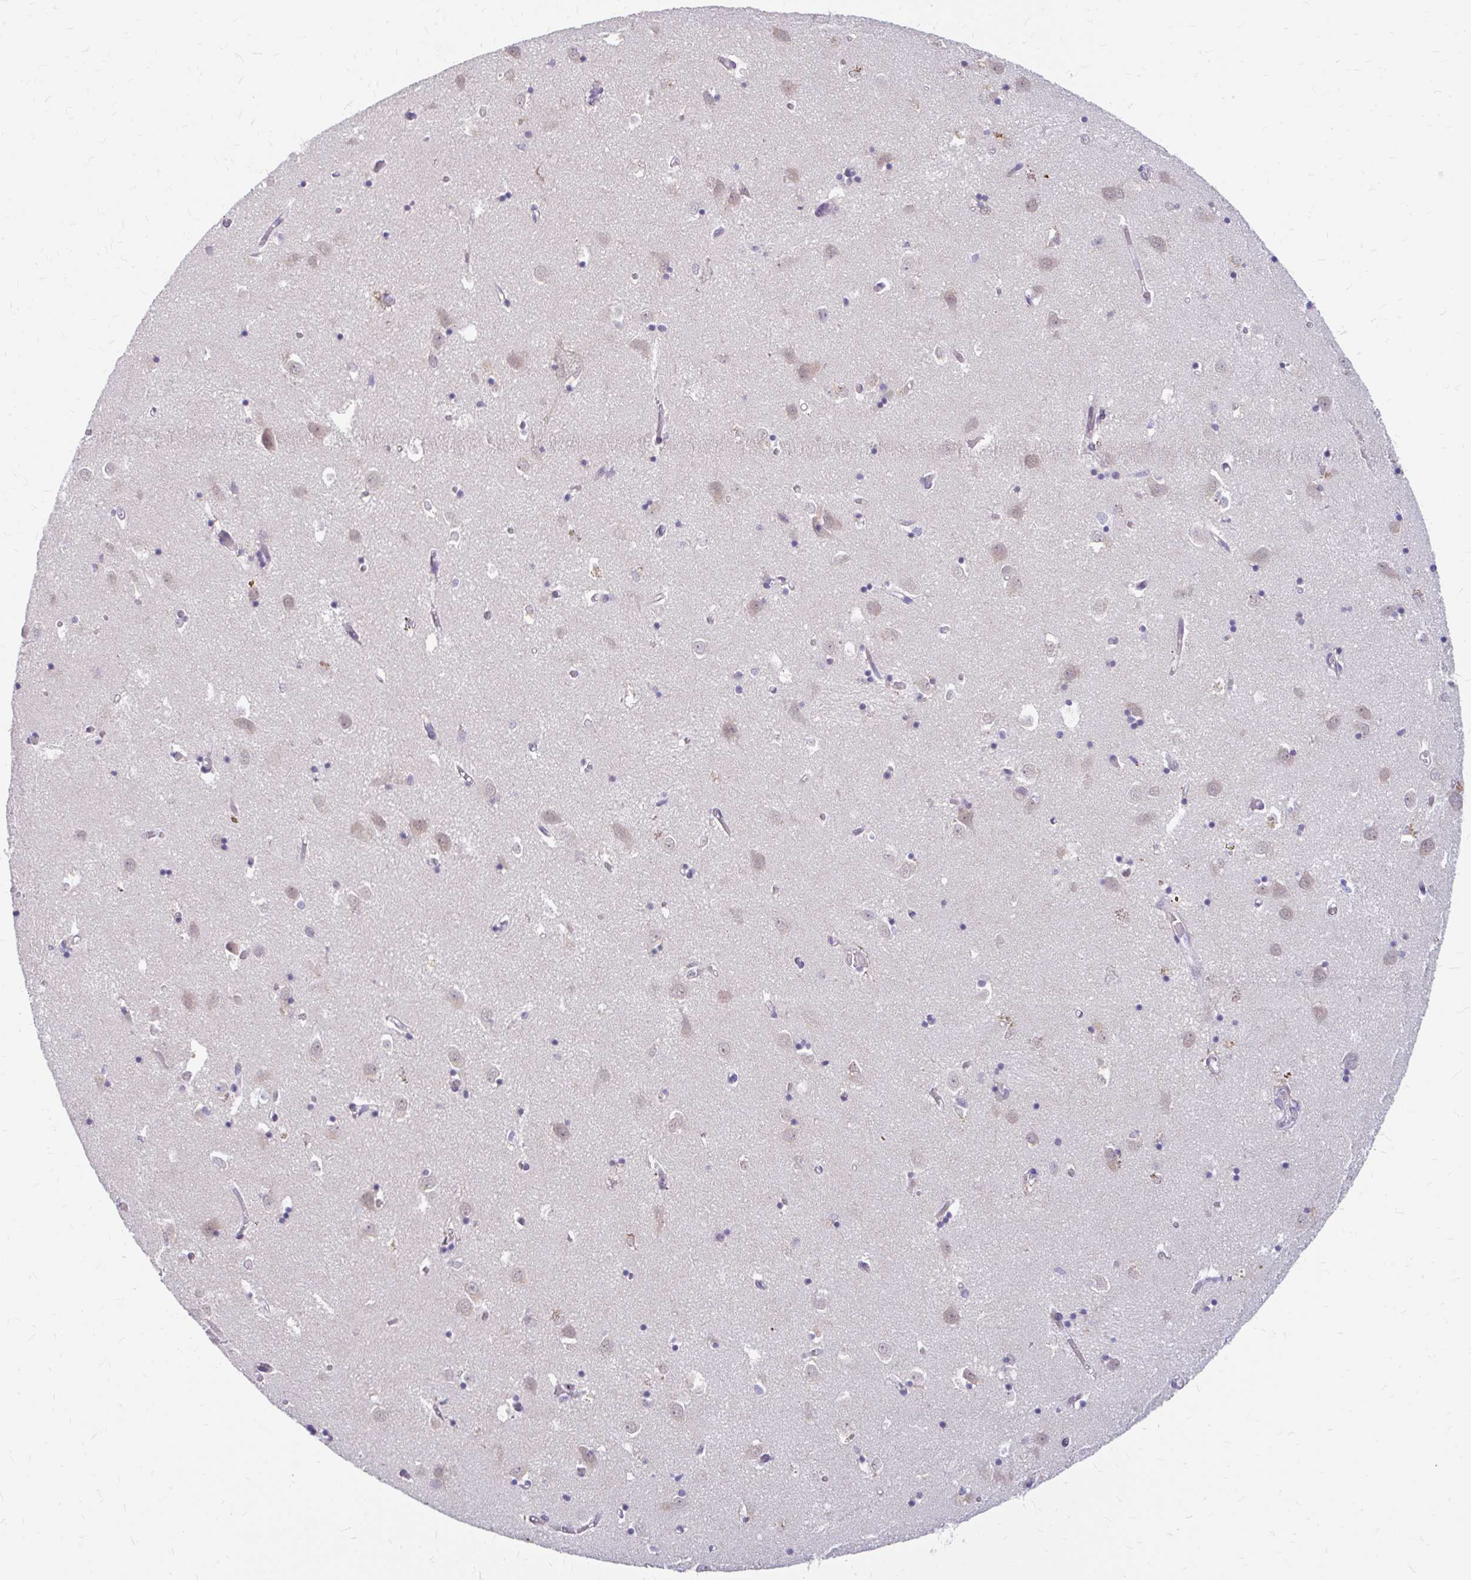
{"staining": {"intensity": "negative", "quantity": "none", "location": "none"}, "tissue": "caudate", "cell_type": "Glial cells", "image_type": "normal", "snomed": [{"axis": "morphology", "description": "Normal tissue, NOS"}, {"axis": "topography", "description": "Lateral ventricle wall"}], "caption": "This is a histopathology image of IHC staining of benign caudate, which shows no expression in glial cells. The staining was performed using DAB (3,3'-diaminobenzidine) to visualize the protein expression in brown, while the nuclei were stained in blue with hematoxylin (Magnification: 20x).", "gene": "RGS16", "patient": {"sex": "male", "age": 70}}